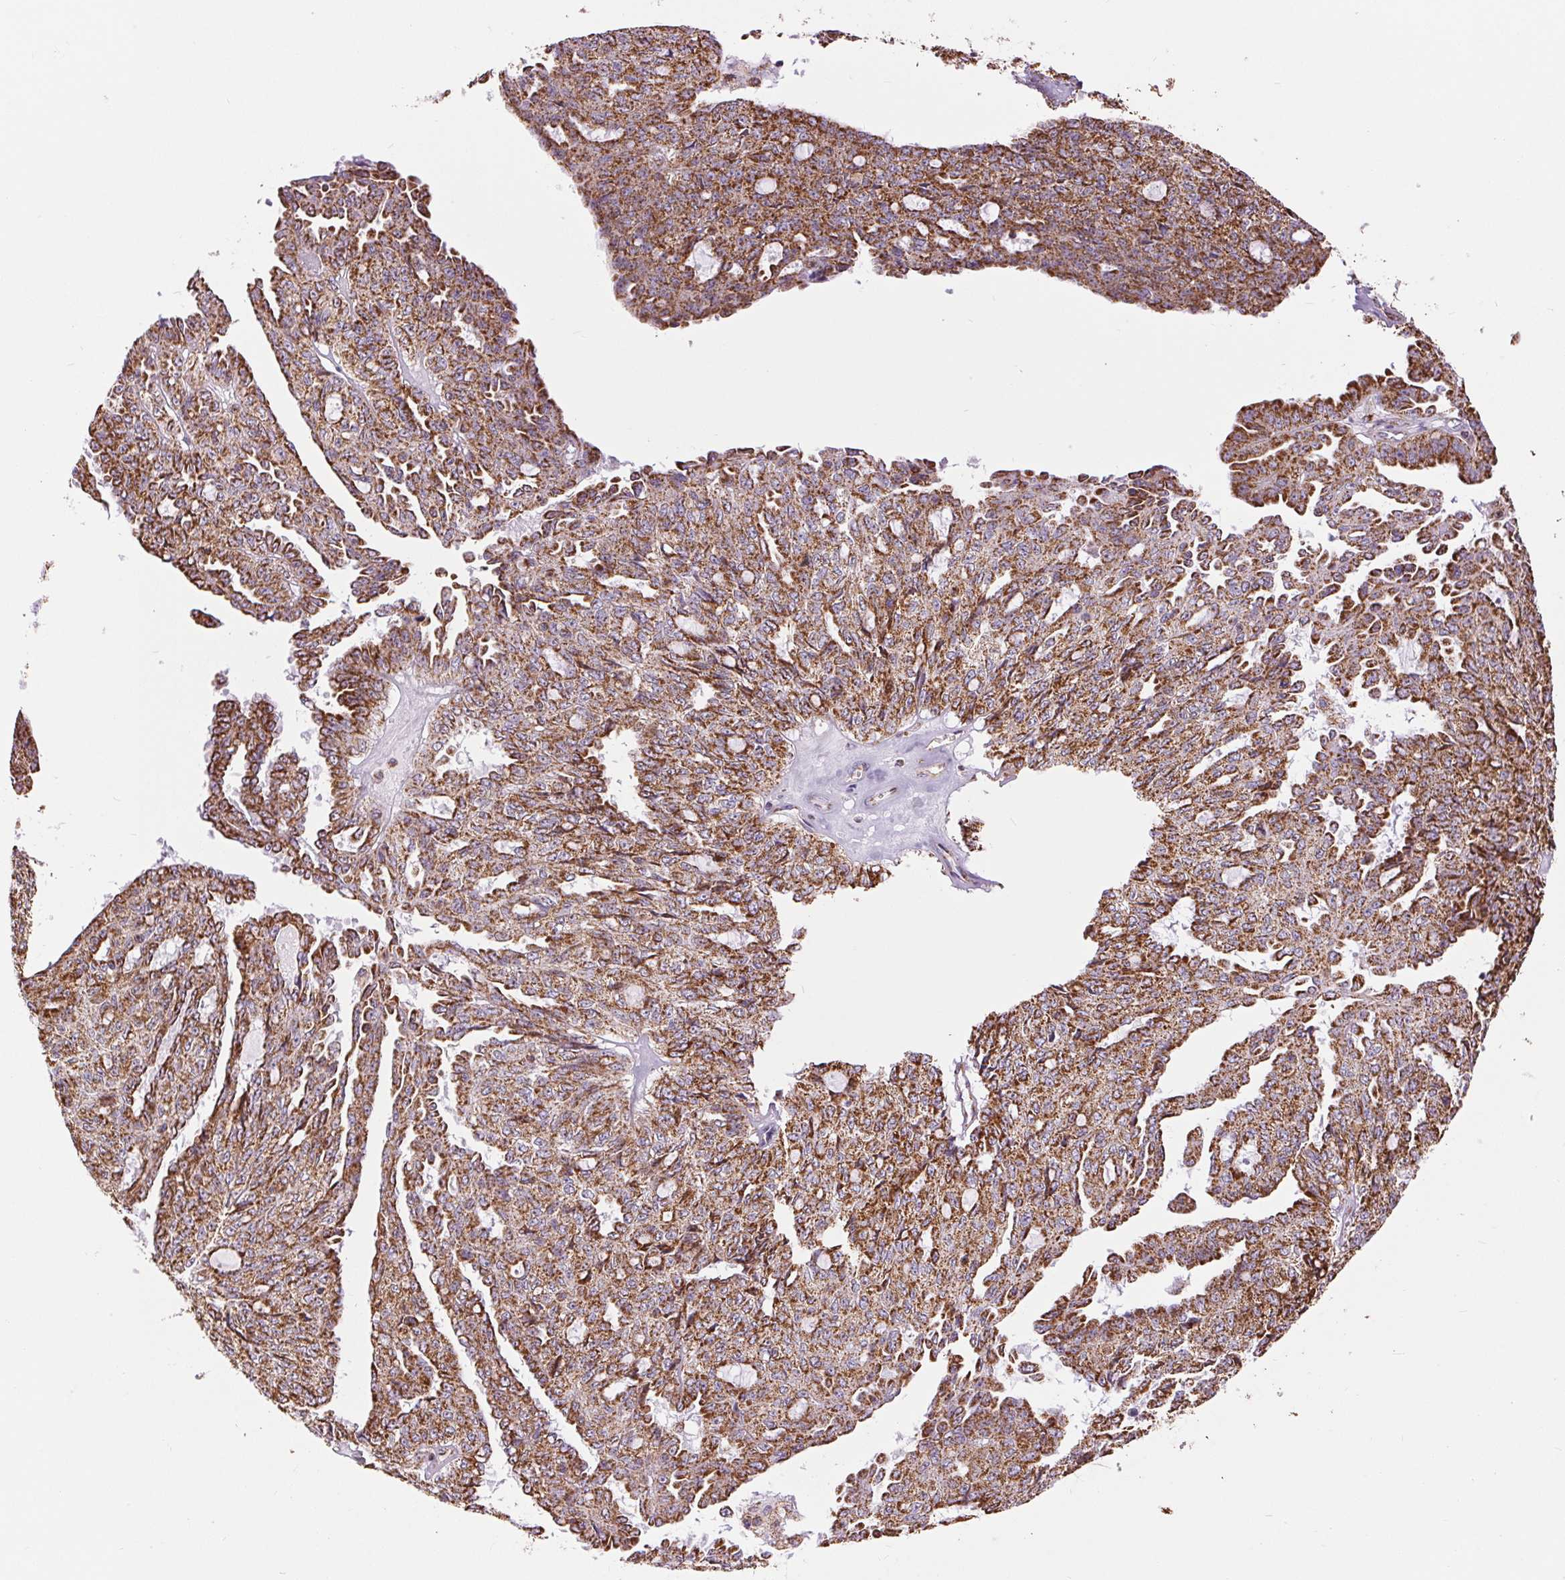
{"staining": {"intensity": "strong", "quantity": ">75%", "location": "cytoplasmic/membranous"}, "tissue": "ovarian cancer", "cell_type": "Tumor cells", "image_type": "cancer", "snomed": [{"axis": "morphology", "description": "Cystadenocarcinoma, serous, NOS"}, {"axis": "topography", "description": "Ovary"}], "caption": "Brown immunohistochemical staining in human serous cystadenocarcinoma (ovarian) displays strong cytoplasmic/membranous staining in approximately >75% of tumor cells.", "gene": "ATP5PB", "patient": {"sex": "female", "age": 71}}